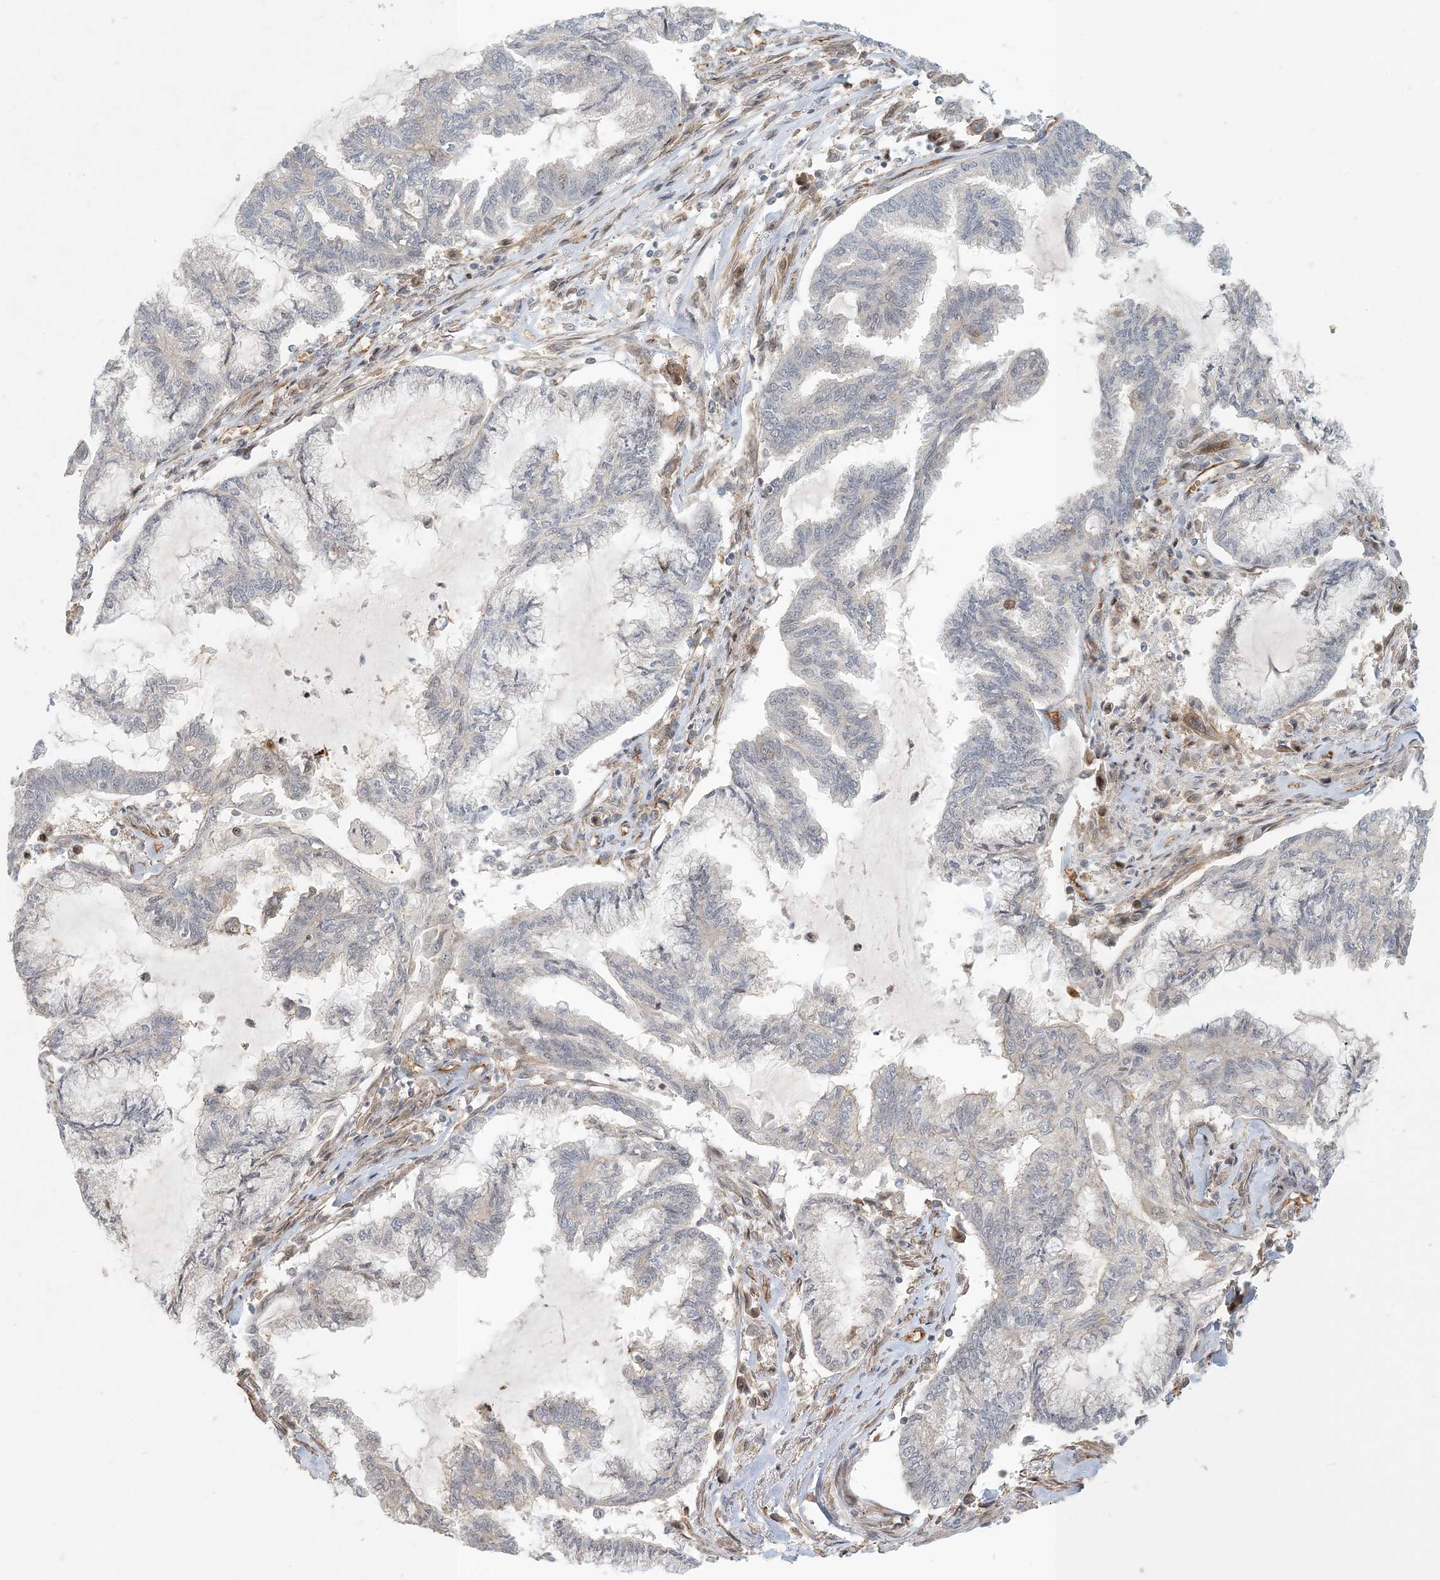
{"staining": {"intensity": "negative", "quantity": "none", "location": "none"}, "tissue": "endometrial cancer", "cell_type": "Tumor cells", "image_type": "cancer", "snomed": [{"axis": "morphology", "description": "Adenocarcinoma, NOS"}, {"axis": "topography", "description": "Endometrium"}], "caption": "IHC micrograph of neoplastic tissue: human endometrial cancer stained with DAB (3,3'-diaminobenzidine) reveals no significant protein positivity in tumor cells.", "gene": "MAPKBP1", "patient": {"sex": "female", "age": 86}}